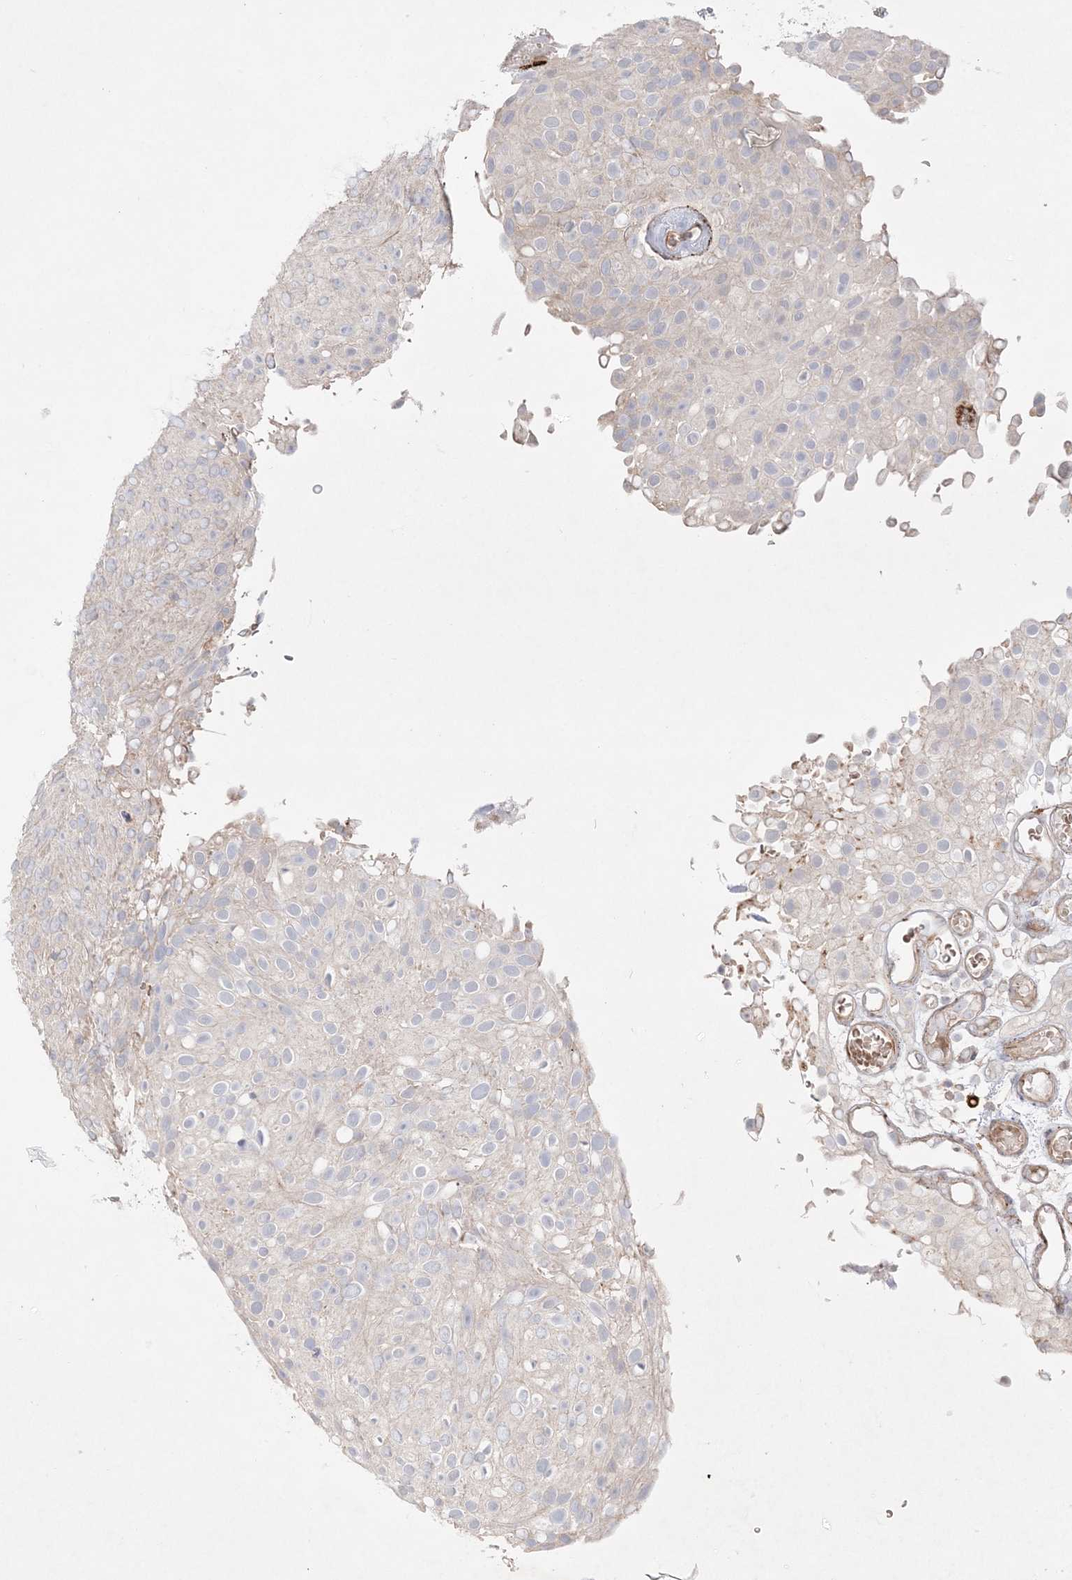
{"staining": {"intensity": "negative", "quantity": "none", "location": "none"}, "tissue": "urothelial cancer", "cell_type": "Tumor cells", "image_type": "cancer", "snomed": [{"axis": "morphology", "description": "Urothelial carcinoma, Low grade"}, {"axis": "topography", "description": "Urinary bladder"}], "caption": "This is a image of IHC staining of low-grade urothelial carcinoma, which shows no staining in tumor cells. (Immunohistochemistry, brightfield microscopy, high magnification).", "gene": "CLNK", "patient": {"sex": "male", "age": 78}}